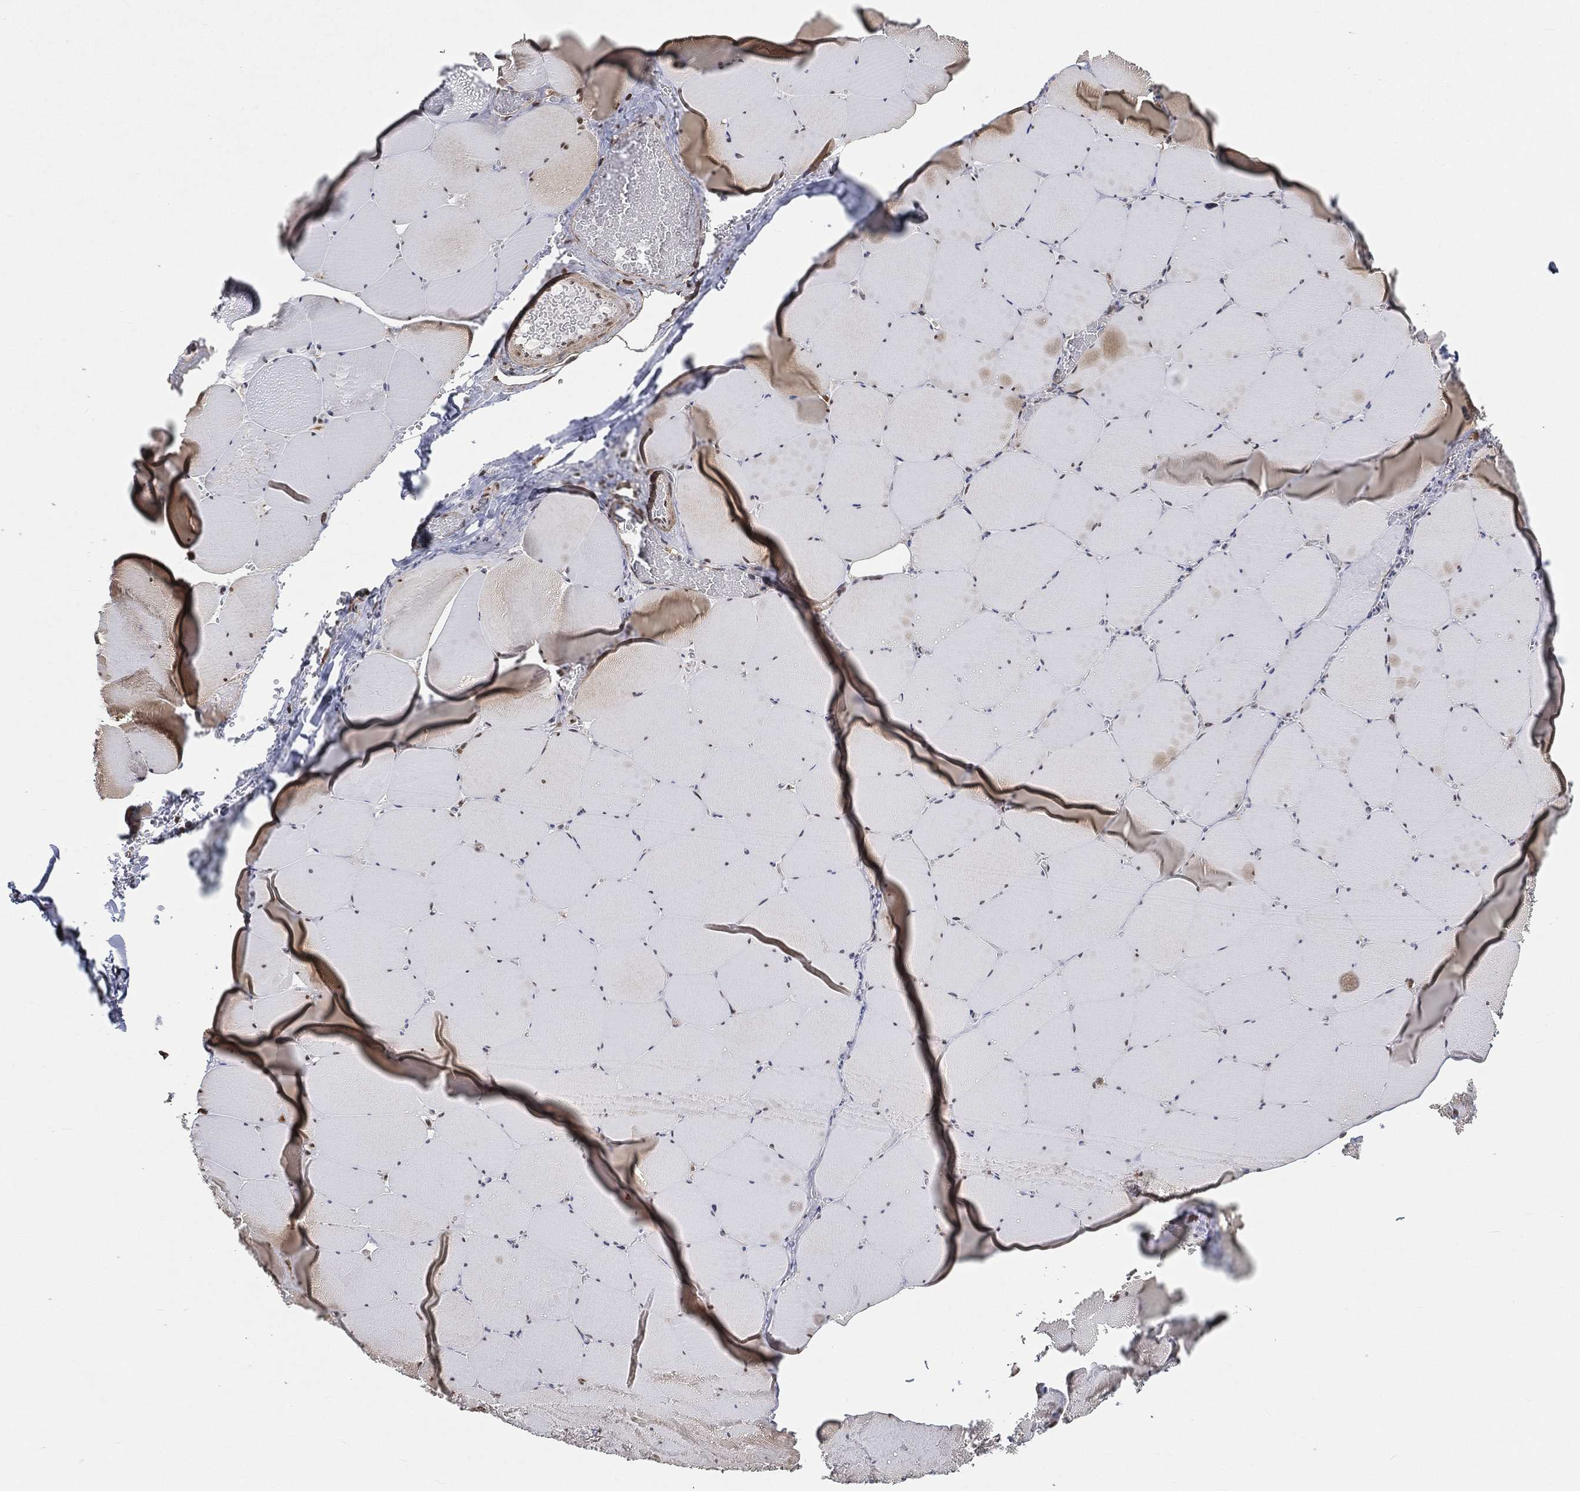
{"staining": {"intensity": "moderate", "quantity": "25%-75%", "location": "nuclear"}, "tissue": "skeletal muscle", "cell_type": "Myocytes", "image_type": "normal", "snomed": [{"axis": "morphology", "description": "Normal tissue, NOS"}, {"axis": "morphology", "description": "Malignant melanoma, Metastatic site"}, {"axis": "topography", "description": "Skeletal muscle"}], "caption": "Protein expression analysis of normal skeletal muscle shows moderate nuclear expression in about 25%-75% of myocytes.", "gene": "RSRC2", "patient": {"sex": "male", "age": 50}}